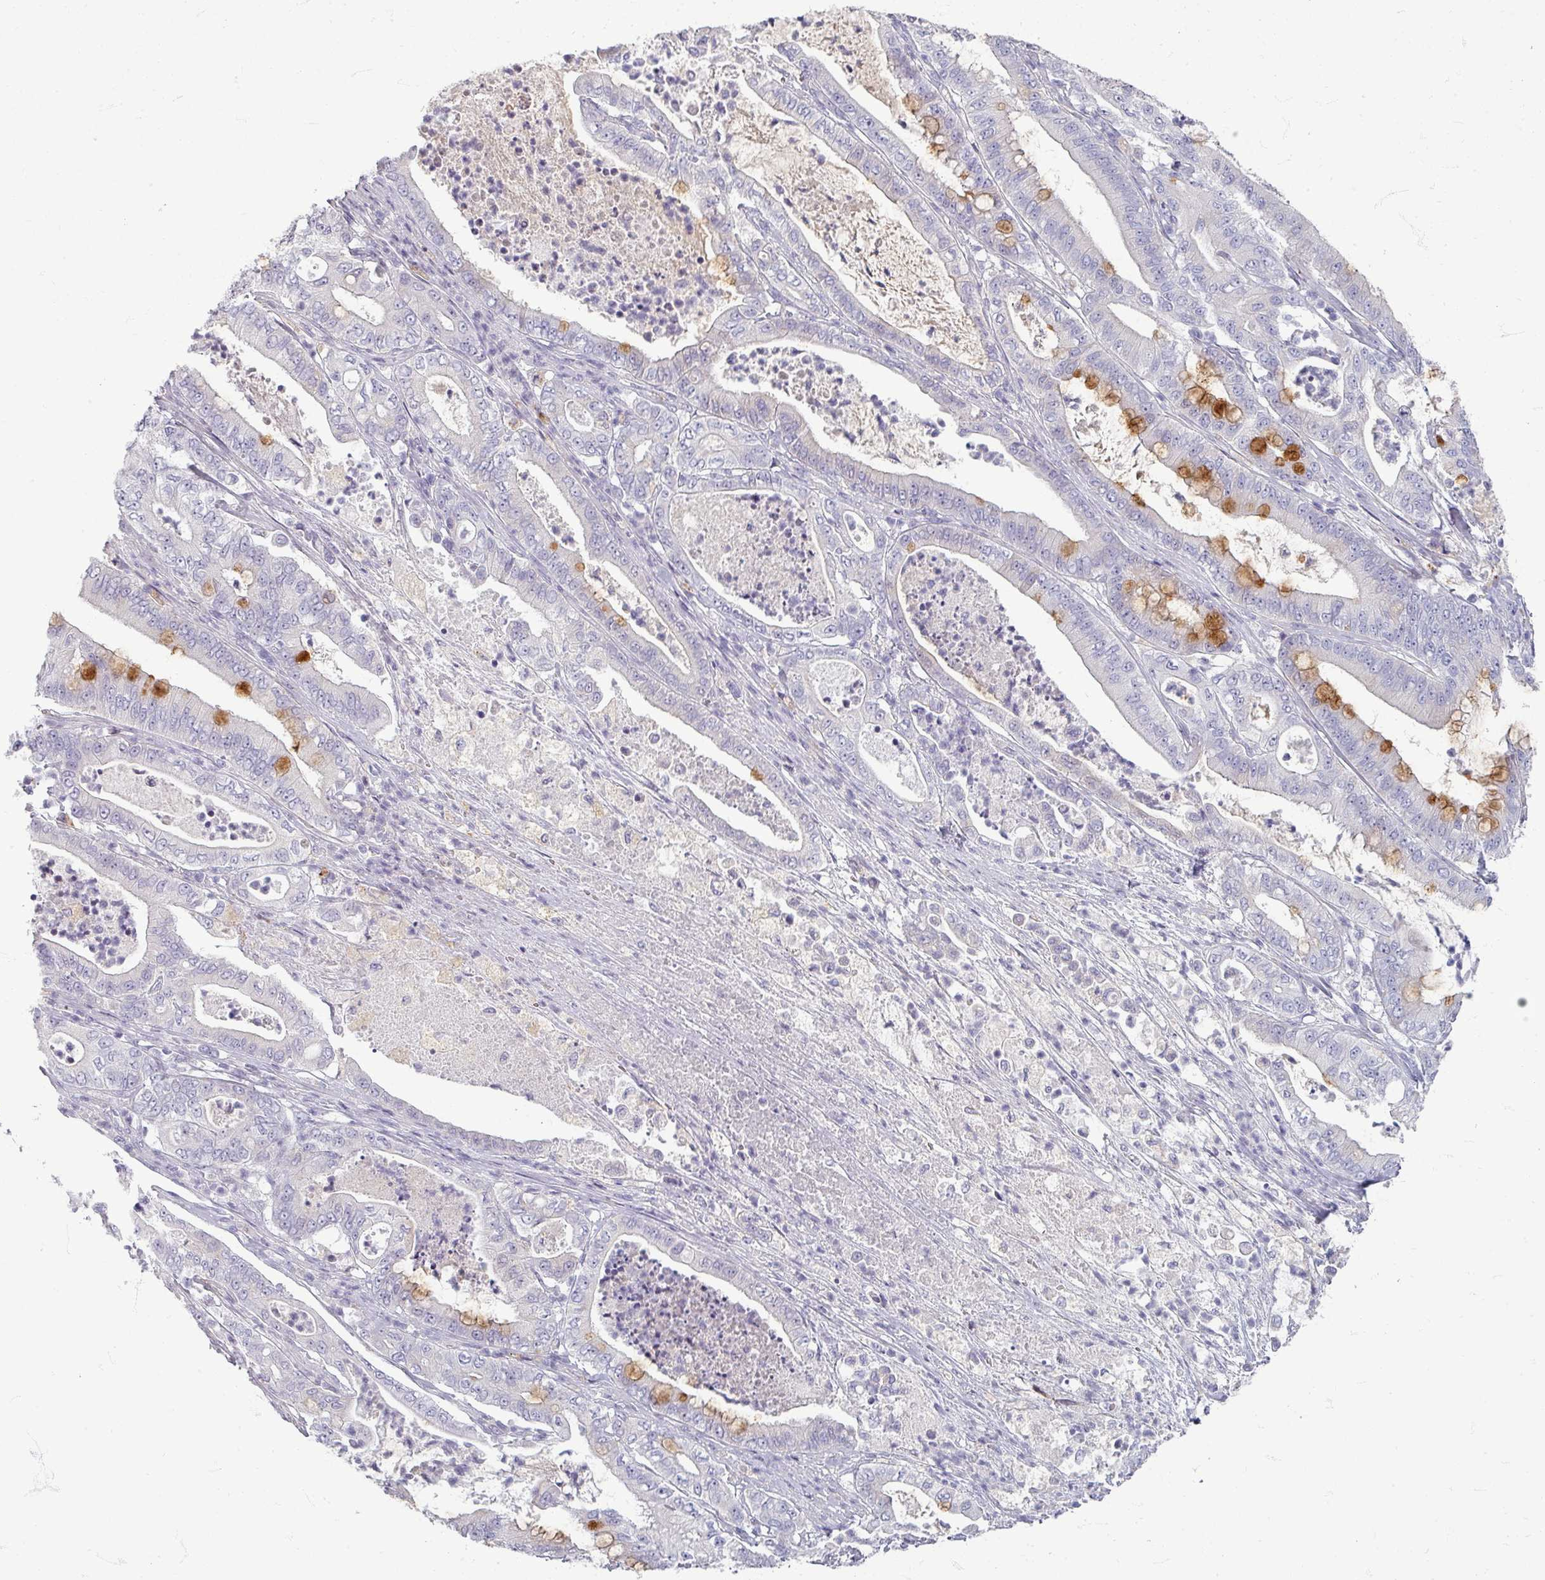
{"staining": {"intensity": "moderate", "quantity": "<25%", "location": "cytoplasmic/membranous"}, "tissue": "pancreatic cancer", "cell_type": "Tumor cells", "image_type": "cancer", "snomed": [{"axis": "morphology", "description": "Adenocarcinoma, NOS"}, {"axis": "topography", "description": "Pancreas"}], "caption": "DAB (3,3'-diaminobenzidine) immunohistochemical staining of pancreatic cancer (adenocarcinoma) exhibits moderate cytoplasmic/membranous protein staining in about <25% of tumor cells.", "gene": "ZNF878", "patient": {"sex": "male", "age": 71}}